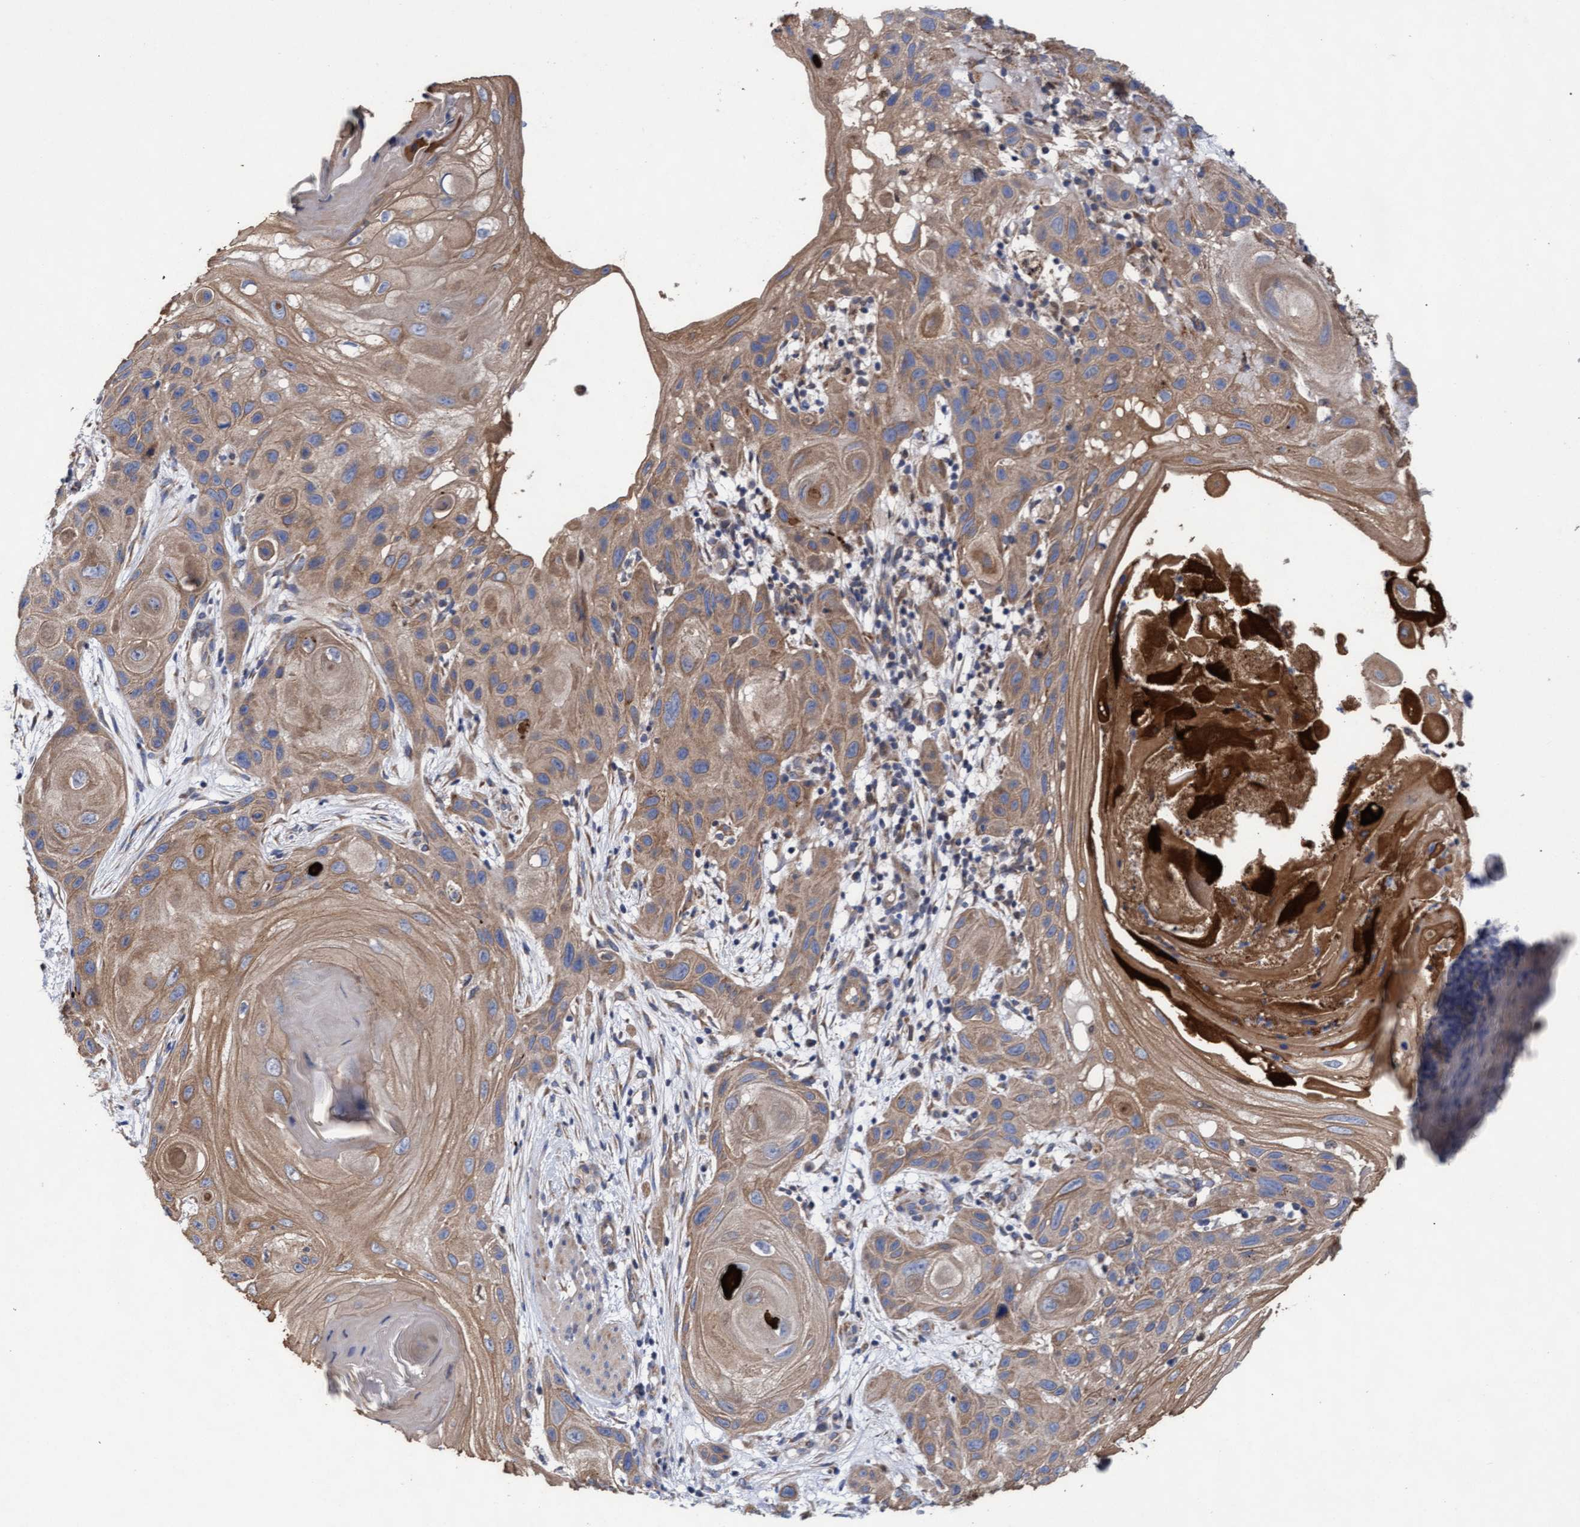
{"staining": {"intensity": "moderate", "quantity": ">75%", "location": "cytoplasmic/membranous"}, "tissue": "skin cancer", "cell_type": "Tumor cells", "image_type": "cancer", "snomed": [{"axis": "morphology", "description": "Squamous cell carcinoma, NOS"}, {"axis": "topography", "description": "Skin"}], "caption": "A medium amount of moderate cytoplasmic/membranous staining is identified in approximately >75% of tumor cells in squamous cell carcinoma (skin) tissue.", "gene": "MRPL38", "patient": {"sex": "female", "age": 96}}